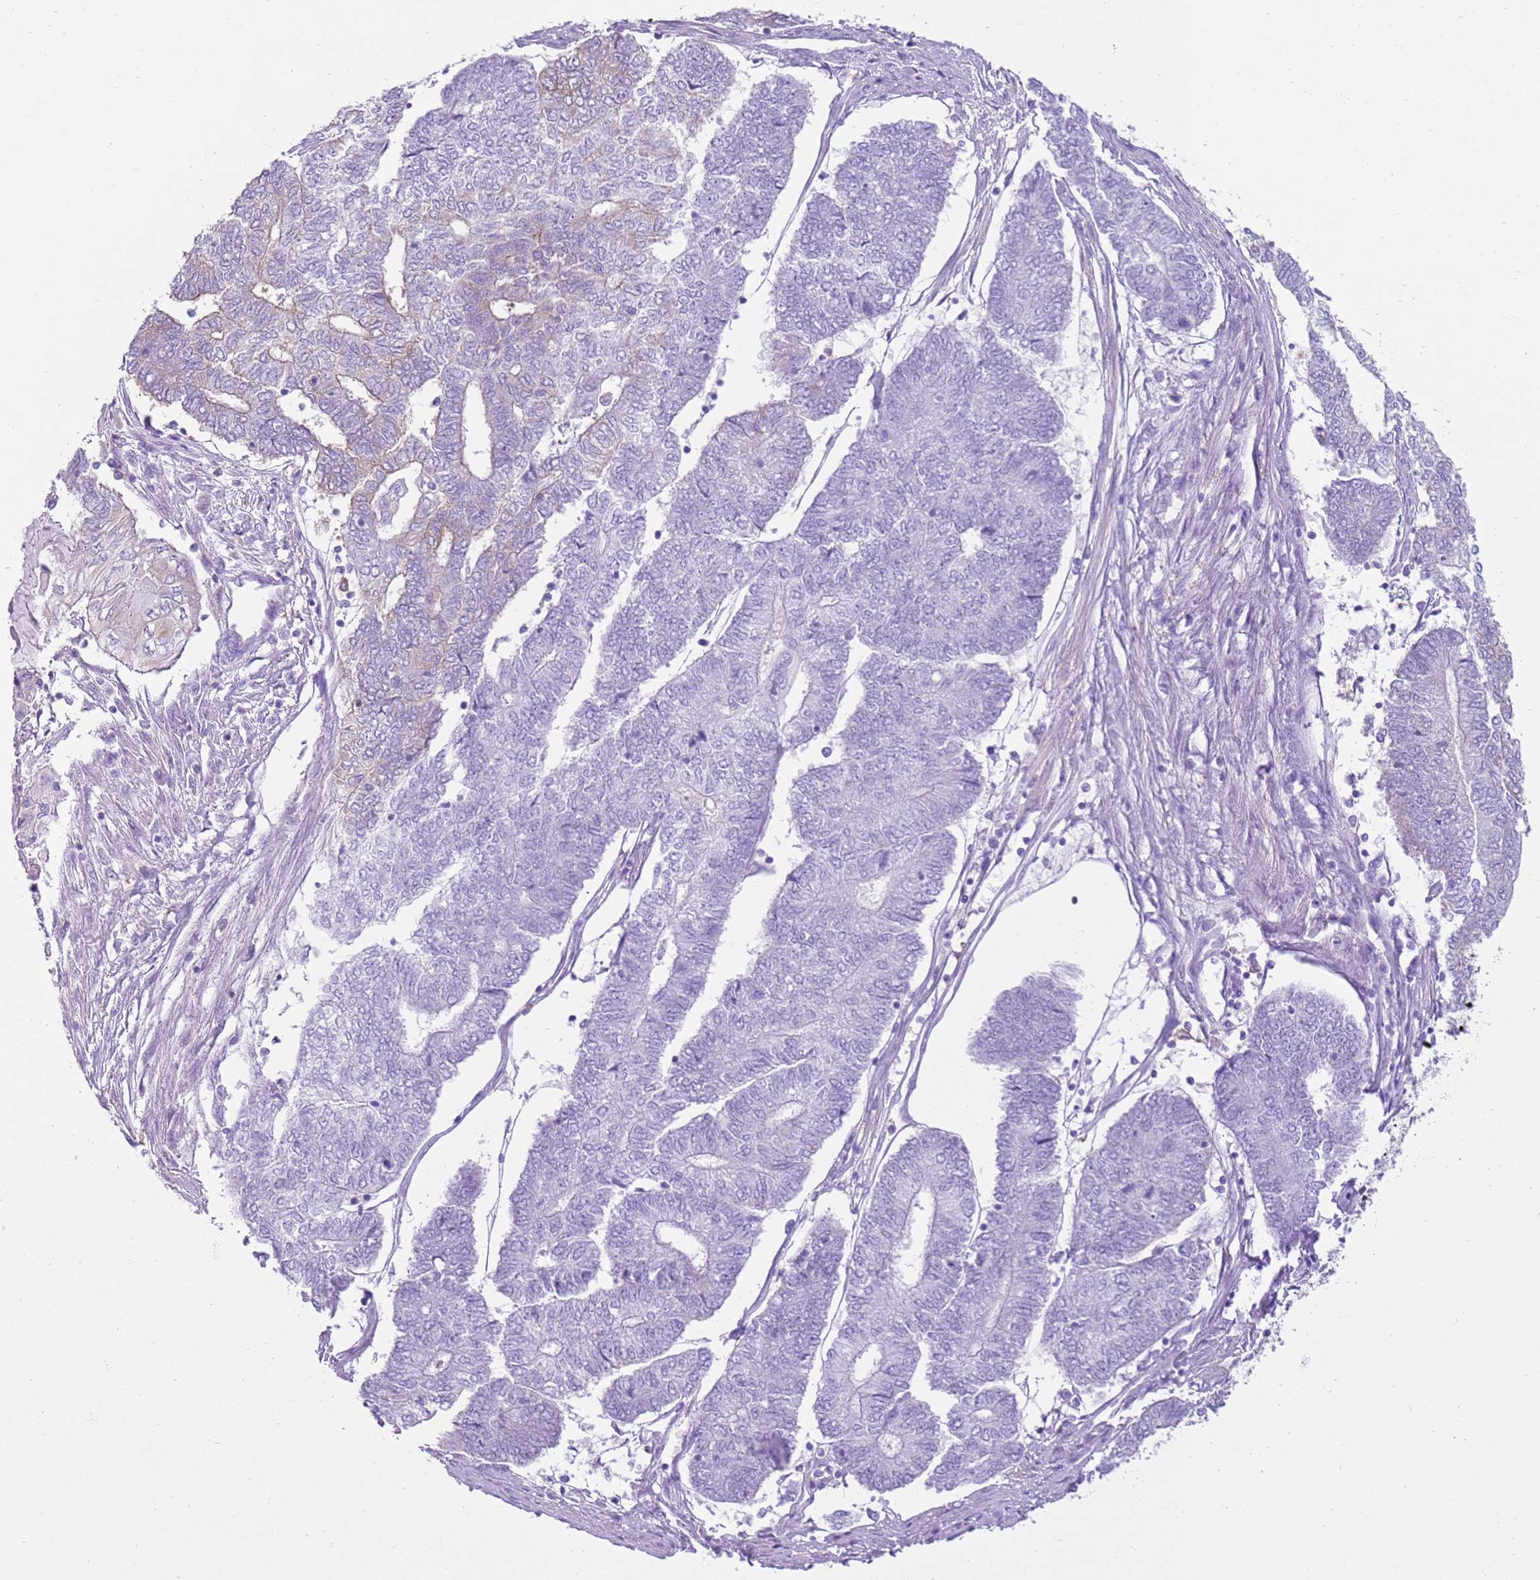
{"staining": {"intensity": "weak", "quantity": "25%-75%", "location": "cytoplasmic/membranous"}, "tissue": "endometrial cancer", "cell_type": "Tumor cells", "image_type": "cancer", "snomed": [{"axis": "morphology", "description": "Adenocarcinoma, NOS"}, {"axis": "topography", "description": "Uterus"}, {"axis": "topography", "description": "Endometrium"}], "caption": "Tumor cells demonstrate weak cytoplasmic/membranous expression in about 25%-75% of cells in endometrial cancer.", "gene": "SNX21", "patient": {"sex": "female", "age": 70}}